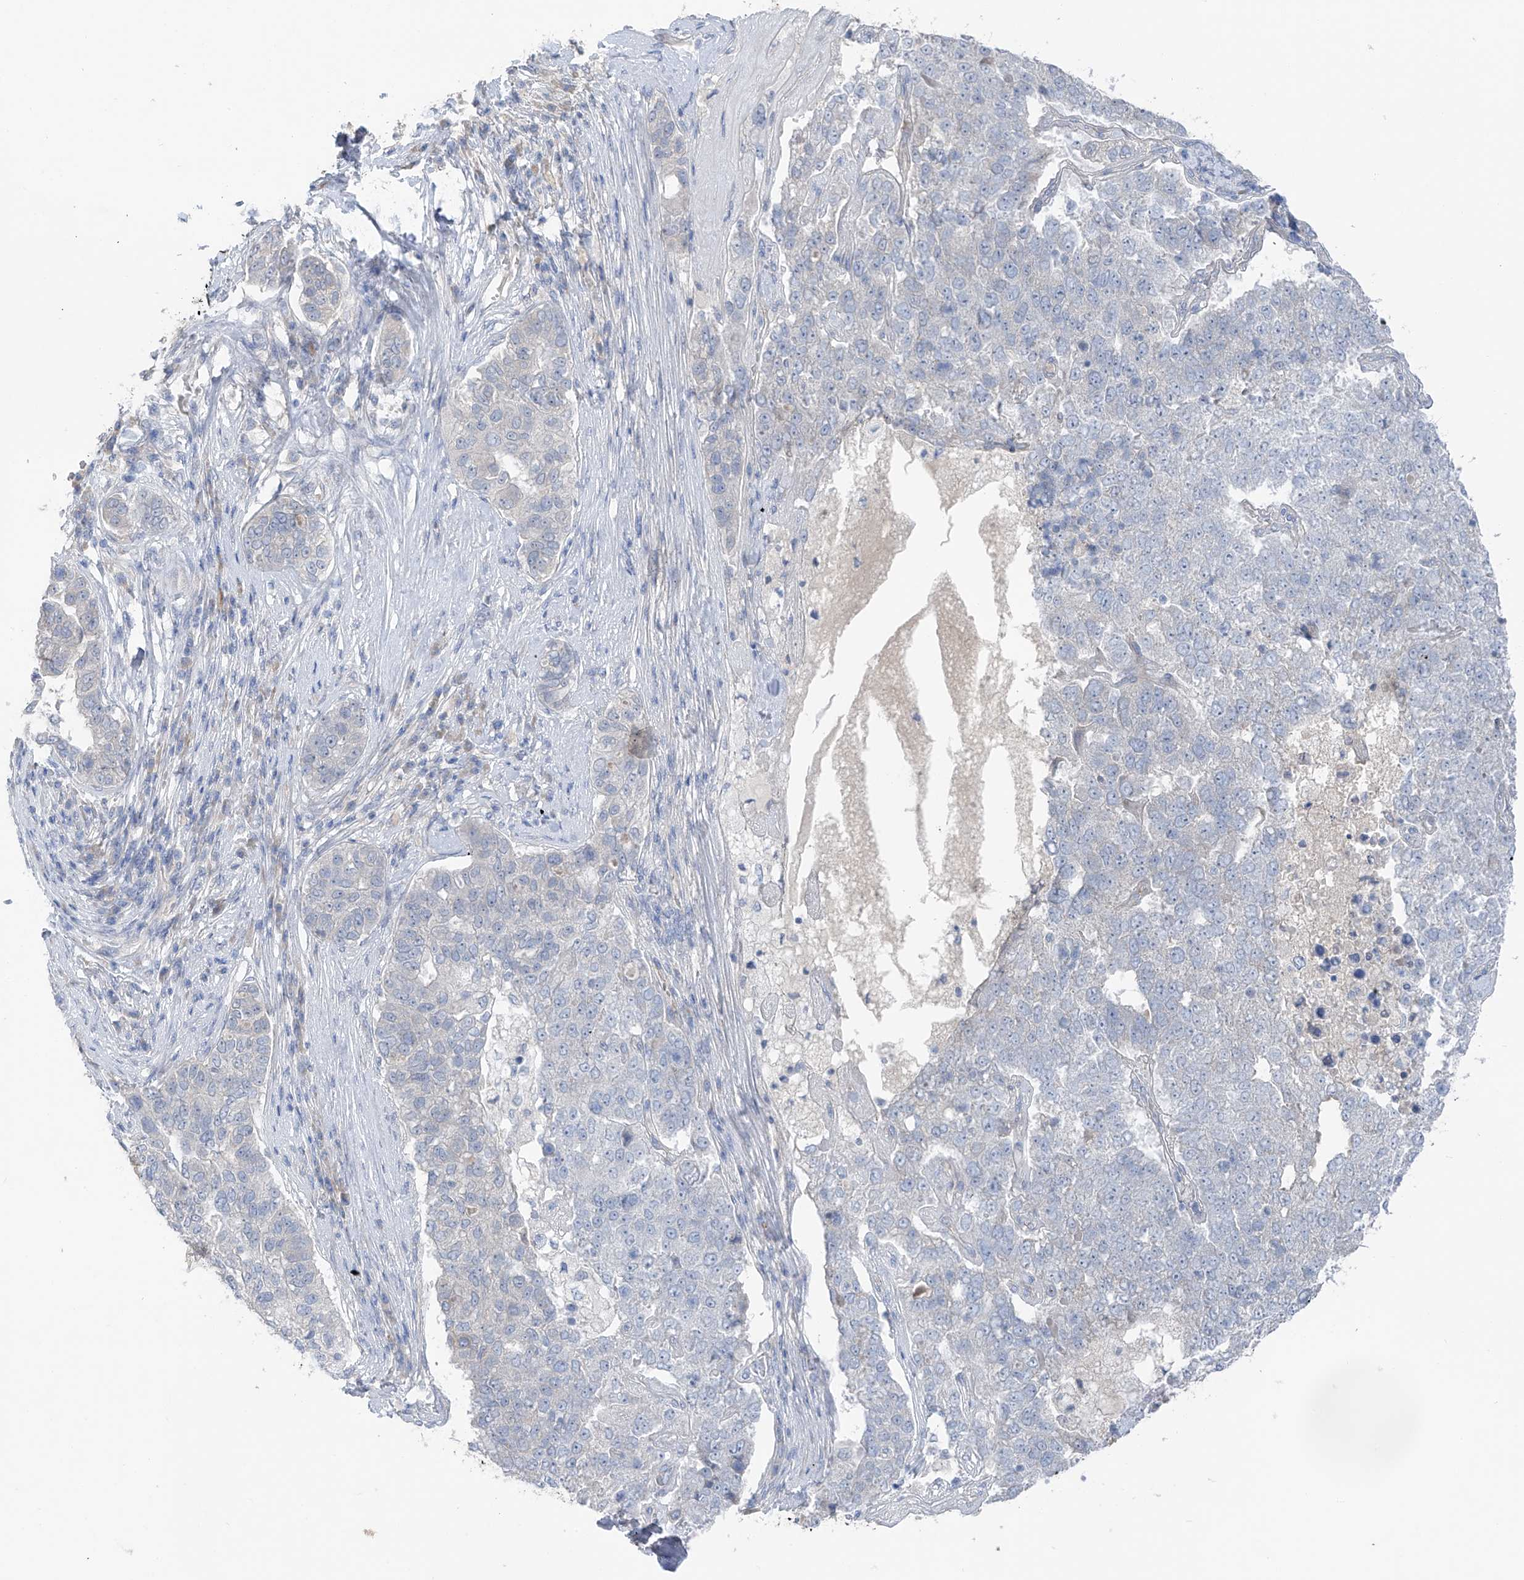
{"staining": {"intensity": "negative", "quantity": "none", "location": "none"}, "tissue": "pancreatic cancer", "cell_type": "Tumor cells", "image_type": "cancer", "snomed": [{"axis": "morphology", "description": "Adenocarcinoma, NOS"}, {"axis": "topography", "description": "Pancreas"}], "caption": "Pancreatic cancer was stained to show a protein in brown. There is no significant staining in tumor cells.", "gene": "NALCN", "patient": {"sex": "female", "age": 61}}